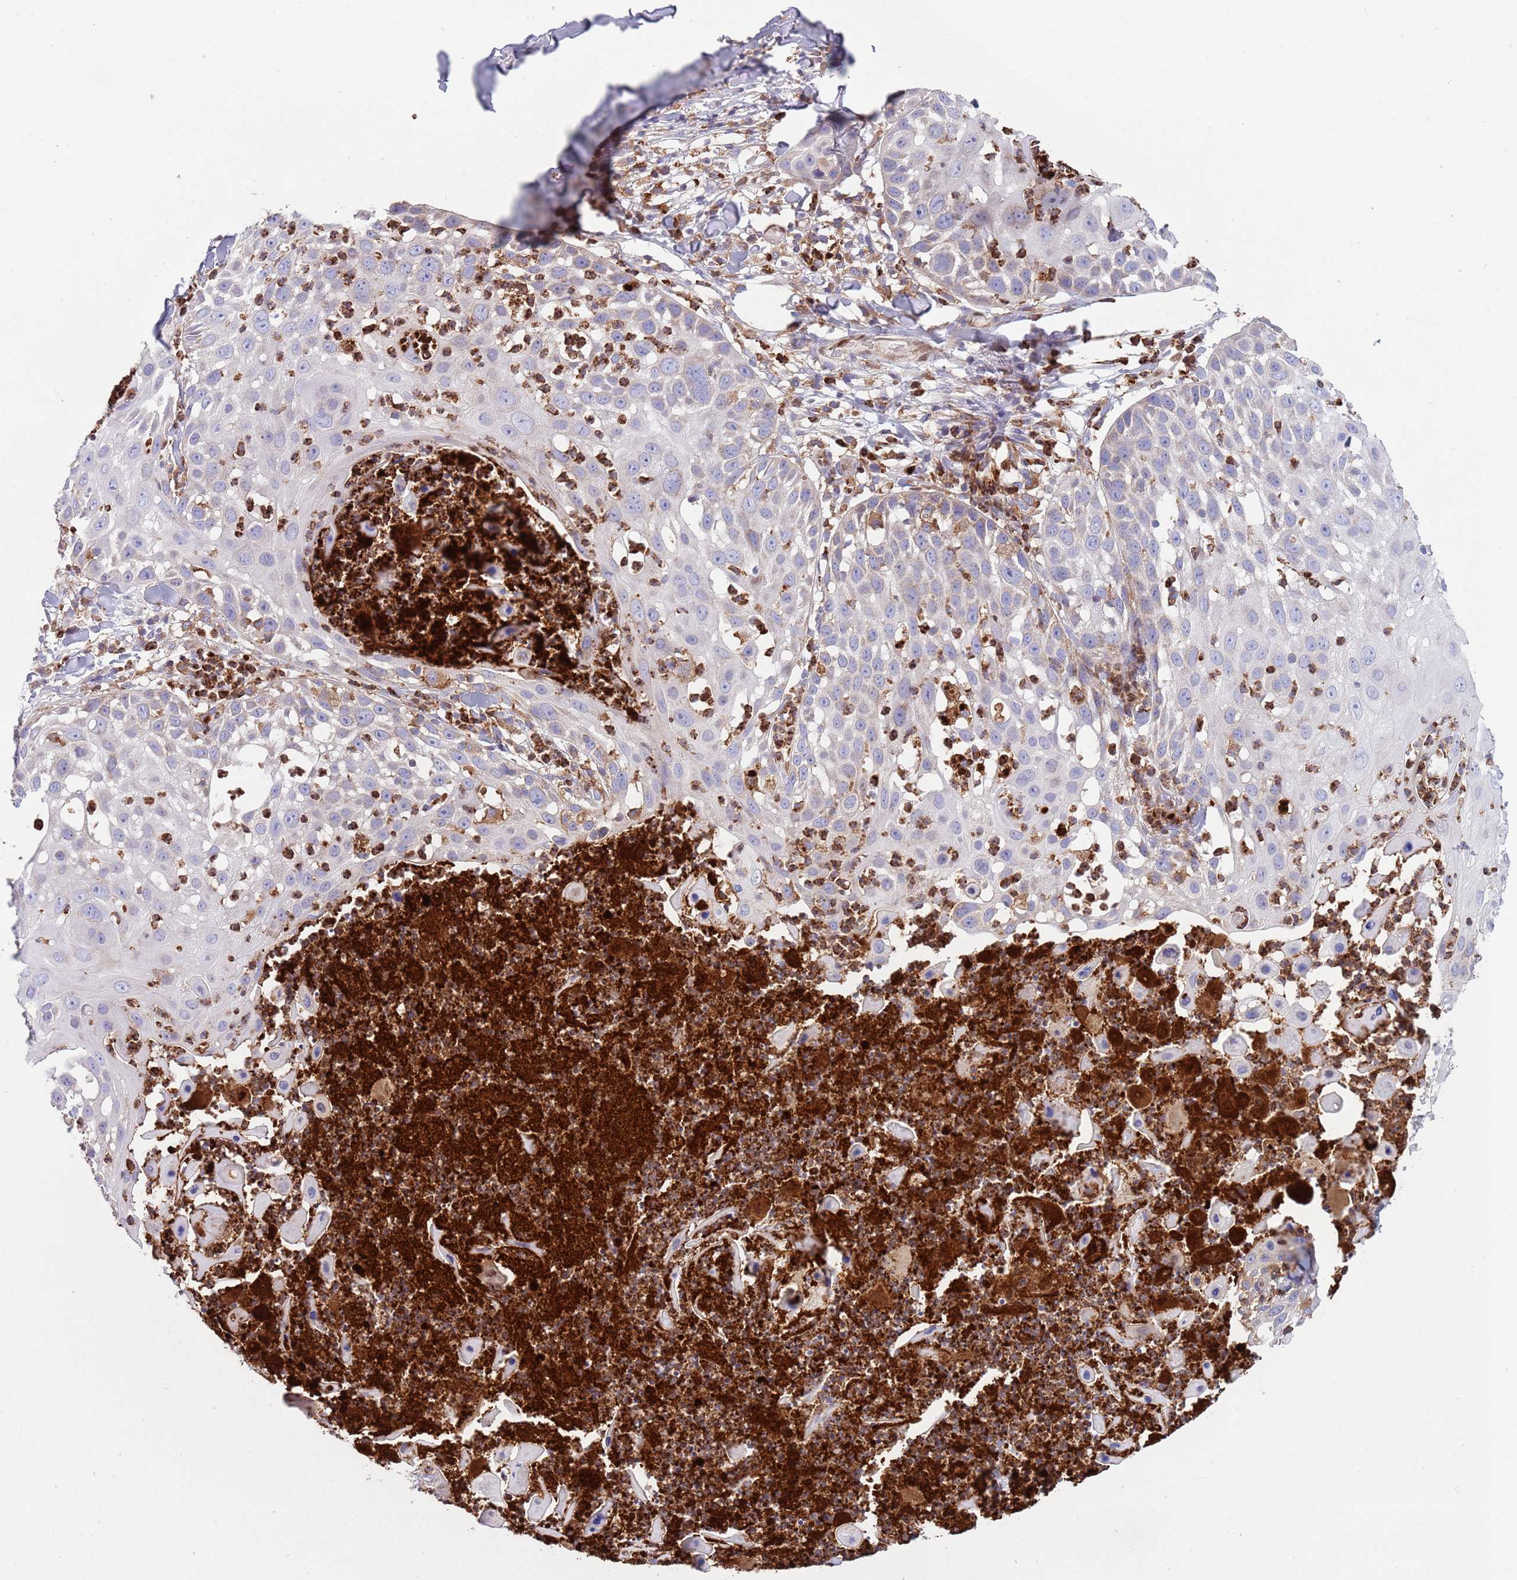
{"staining": {"intensity": "negative", "quantity": "none", "location": "none"}, "tissue": "skin cancer", "cell_type": "Tumor cells", "image_type": "cancer", "snomed": [{"axis": "morphology", "description": "Squamous cell carcinoma, NOS"}, {"axis": "topography", "description": "Skin"}], "caption": "The photomicrograph displays no staining of tumor cells in skin cancer.", "gene": "DDT", "patient": {"sex": "female", "age": 44}}